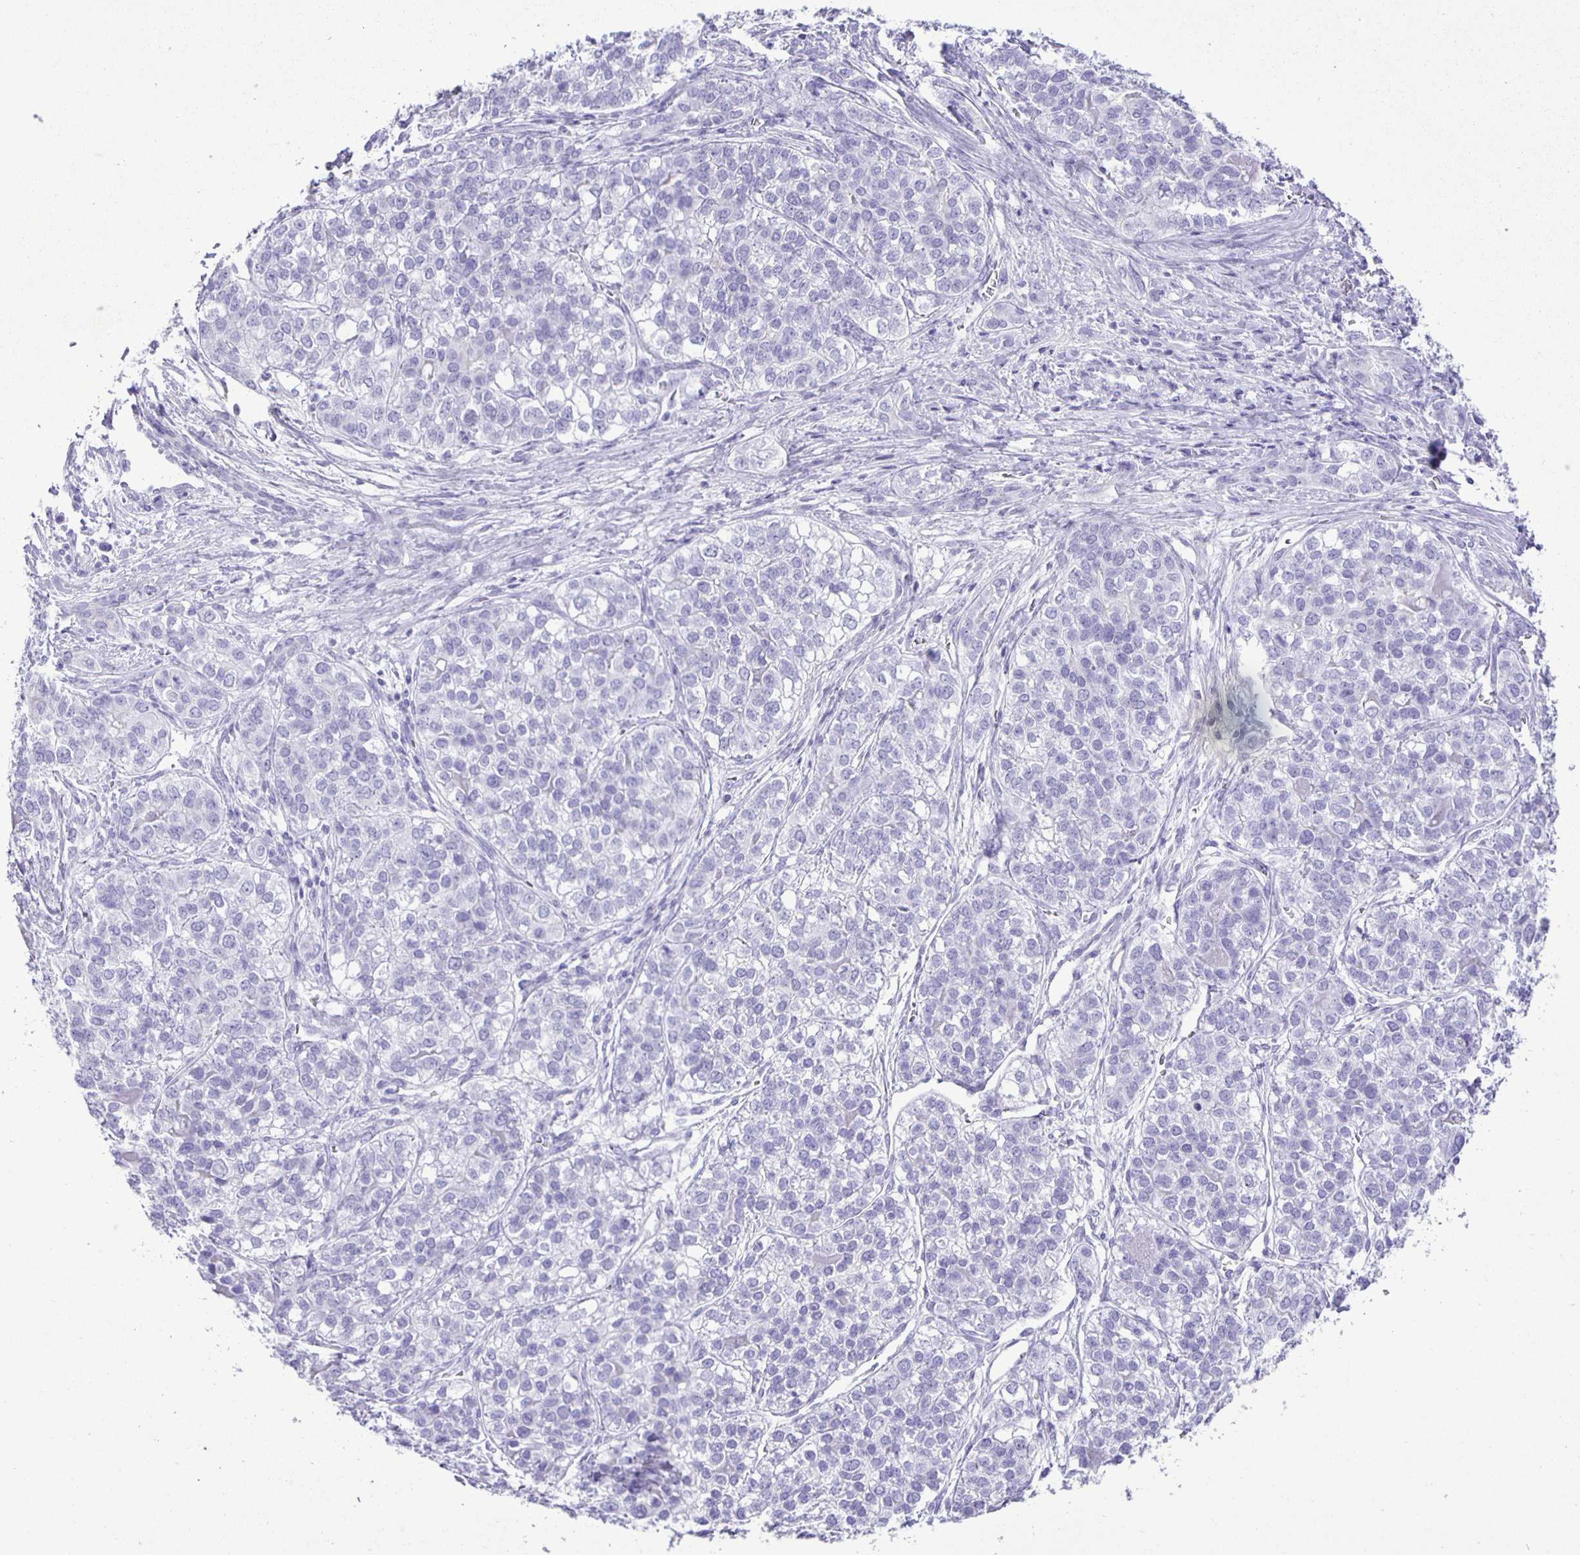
{"staining": {"intensity": "negative", "quantity": "none", "location": "none"}, "tissue": "liver cancer", "cell_type": "Tumor cells", "image_type": "cancer", "snomed": [{"axis": "morphology", "description": "Cholangiocarcinoma"}, {"axis": "topography", "description": "Liver"}], "caption": "Immunohistochemistry (IHC) image of neoplastic tissue: human cholangiocarcinoma (liver) stained with DAB exhibits no significant protein staining in tumor cells.", "gene": "EZHIP", "patient": {"sex": "male", "age": 56}}